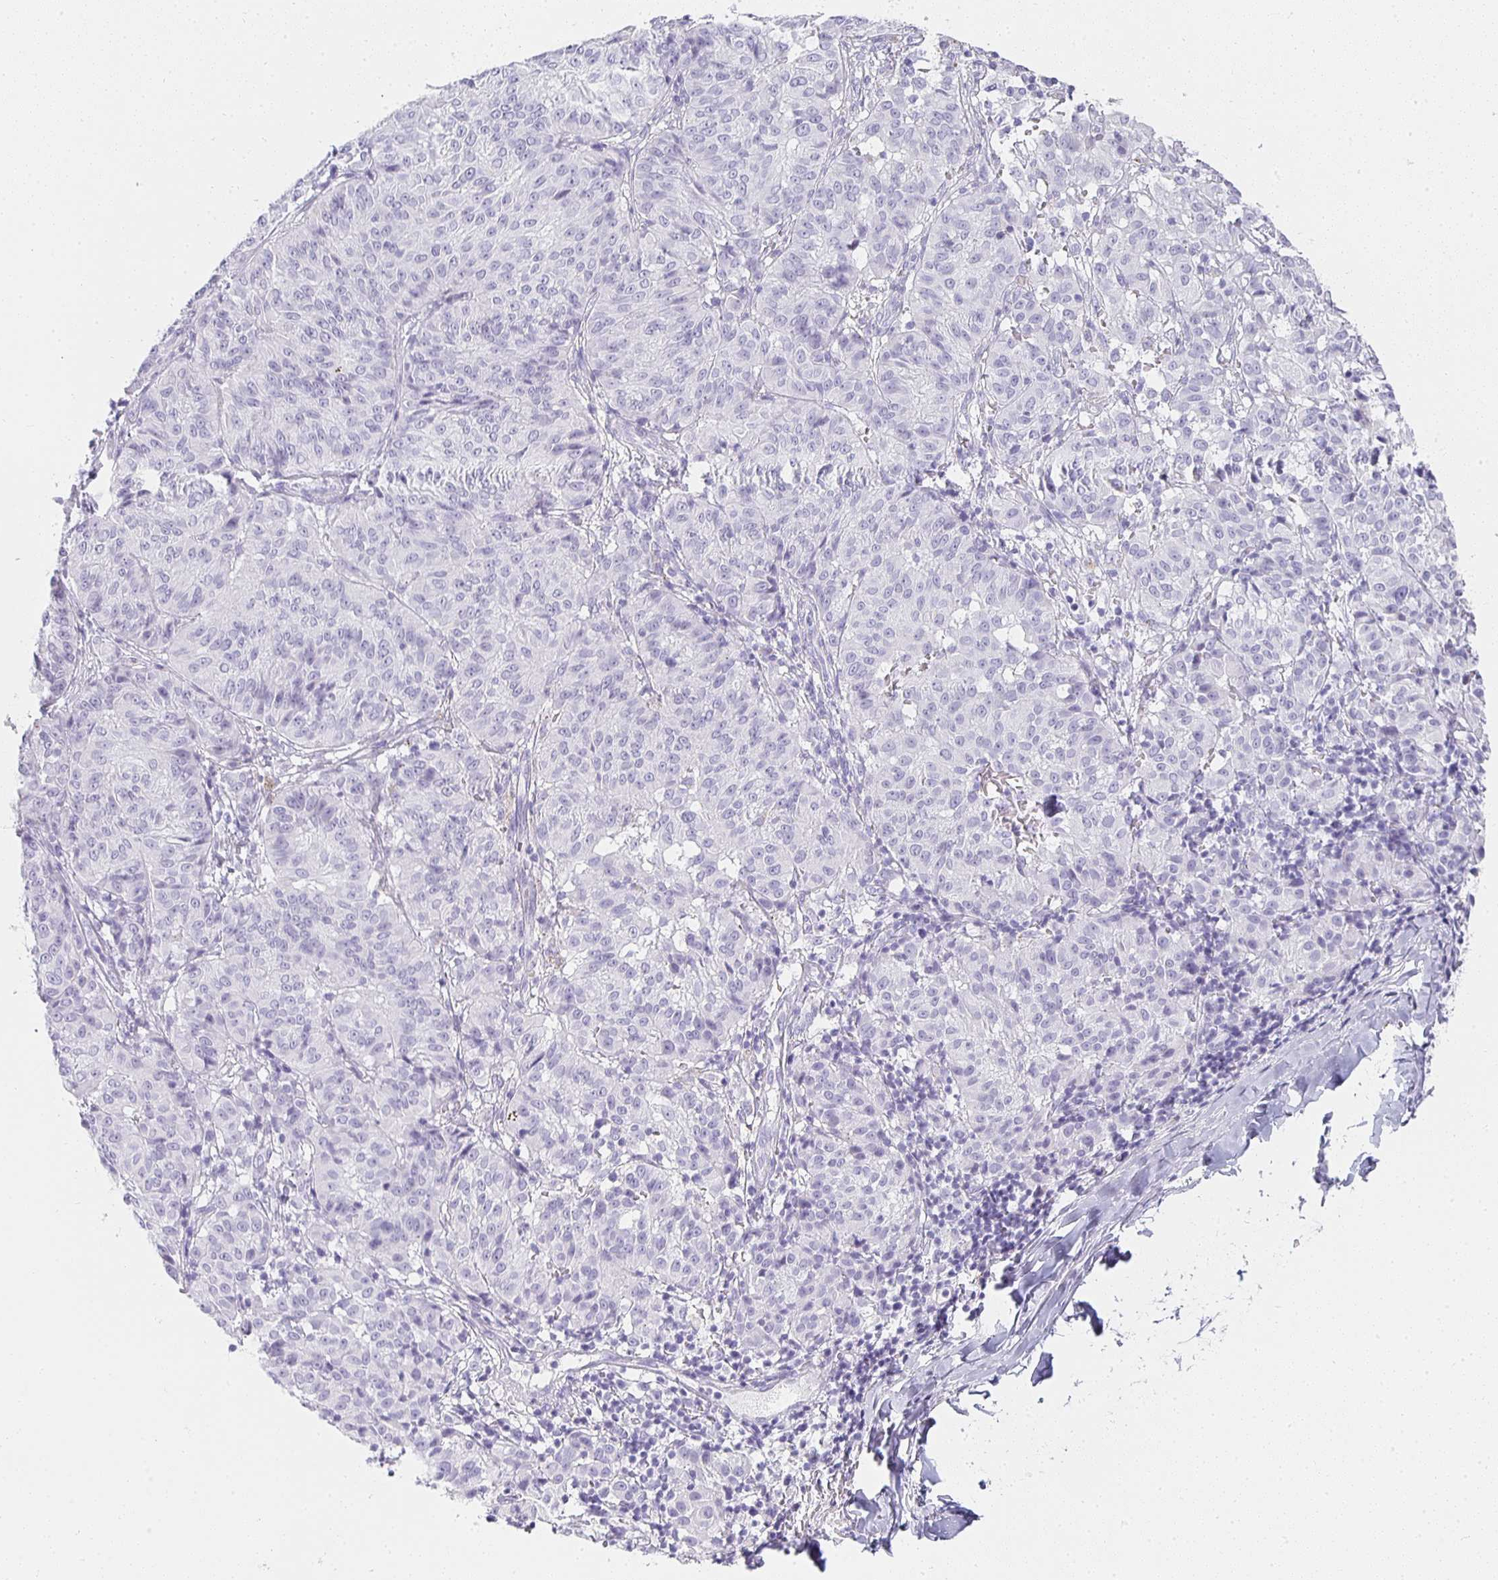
{"staining": {"intensity": "negative", "quantity": "none", "location": "none"}, "tissue": "melanoma", "cell_type": "Tumor cells", "image_type": "cancer", "snomed": [{"axis": "morphology", "description": "Malignant melanoma, NOS"}, {"axis": "topography", "description": "Skin"}], "caption": "IHC image of melanoma stained for a protein (brown), which exhibits no positivity in tumor cells.", "gene": "TPSD1", "patient": {"sex": "female", "age": 72}}